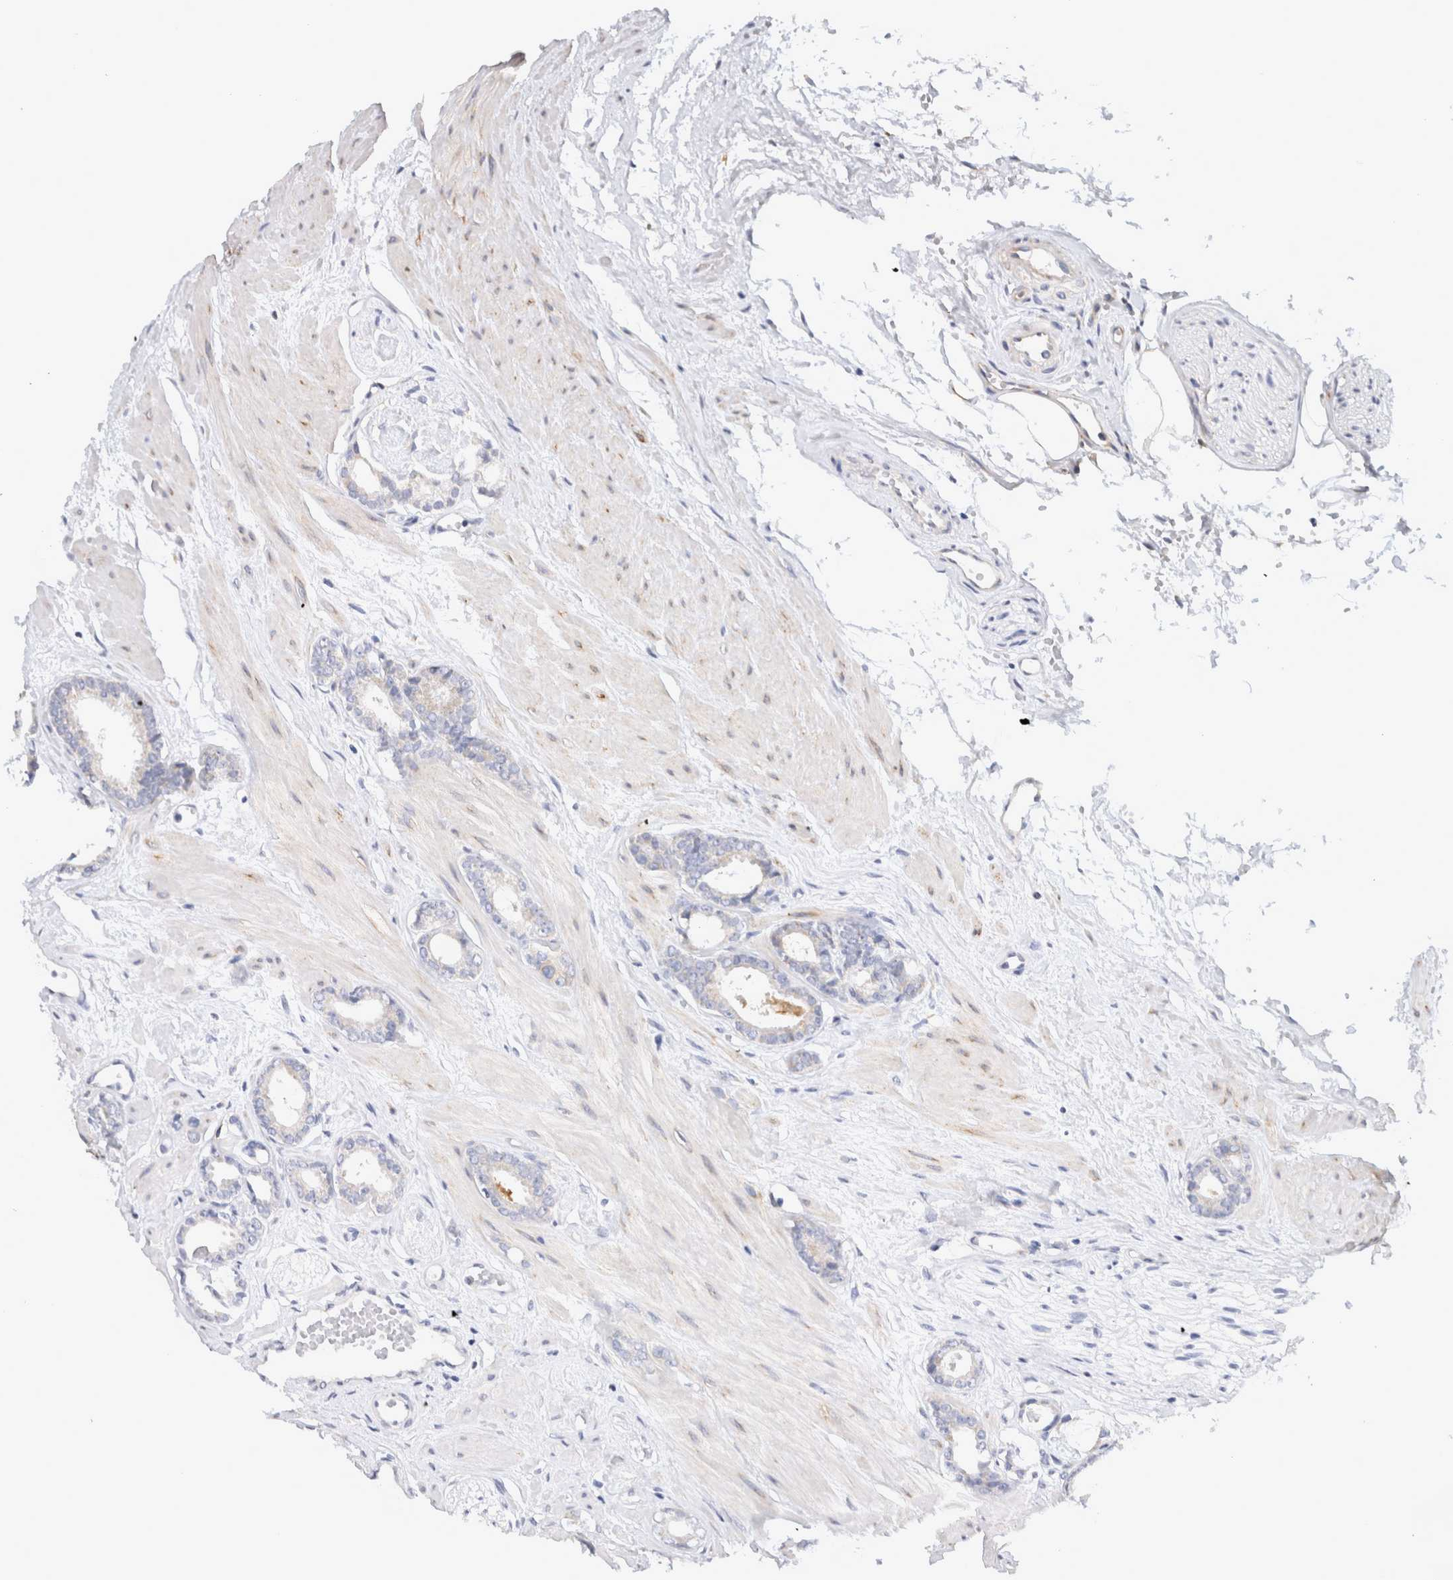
{"staining": {"intensity": "negative", "quantity": "none", "location": "none"}, "tissue": "prostate cancer", "cell_type": "Tumor cells", "image_type": "cancer", "snomed": [{"axis": "morphology", "description": "Adenocarcinoma, Low grade"}, {"axis": "topography", "description": "Prostate"}], "caption": "IHC photomicrograph of human prostate cancer stained for a protein (brown), which reveals no staining in tumor cells.", "gene": "RPN2", "patient": {"sex": "male", "age": 53}}